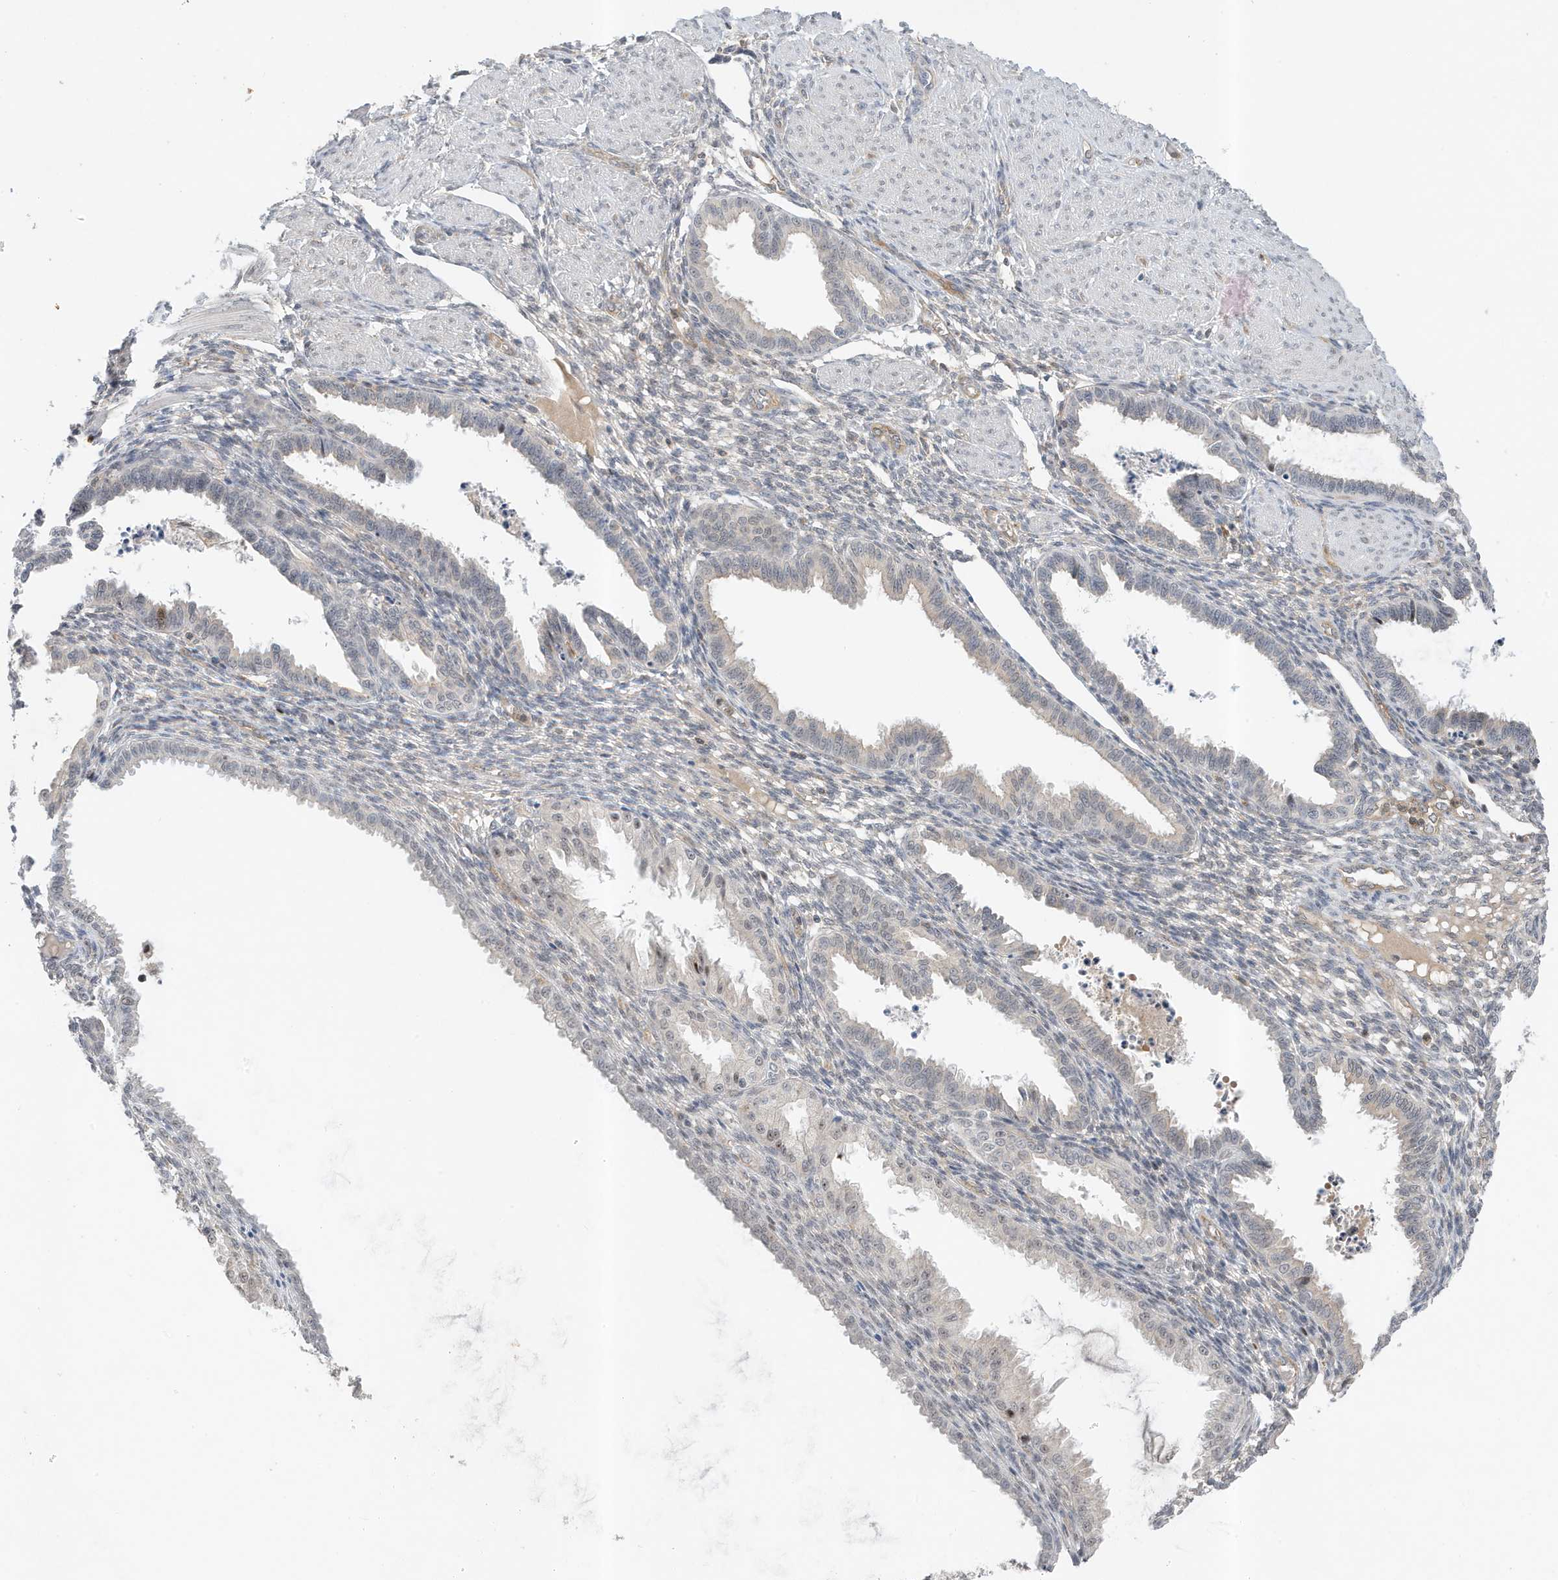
{"staining": {"intensity": "negative", "quantity": "none", "location": "none"}, "tissue": "endometrium", "cell_type": "Cells in endometrial stroma", "image_type": "normal", "snomed": [{"axis": "morphology", "description": "Normal tissue, NOS"}, {"axis": "topography", "description": "Endometrium"}], "caption": "An IHC photomicrograph of unremarkable endometrium is shown. There is no staining in cells in endometrial stroma of endometrium.", "gene": "MAST3", "patient": {"sex": "female", "age": 33}}